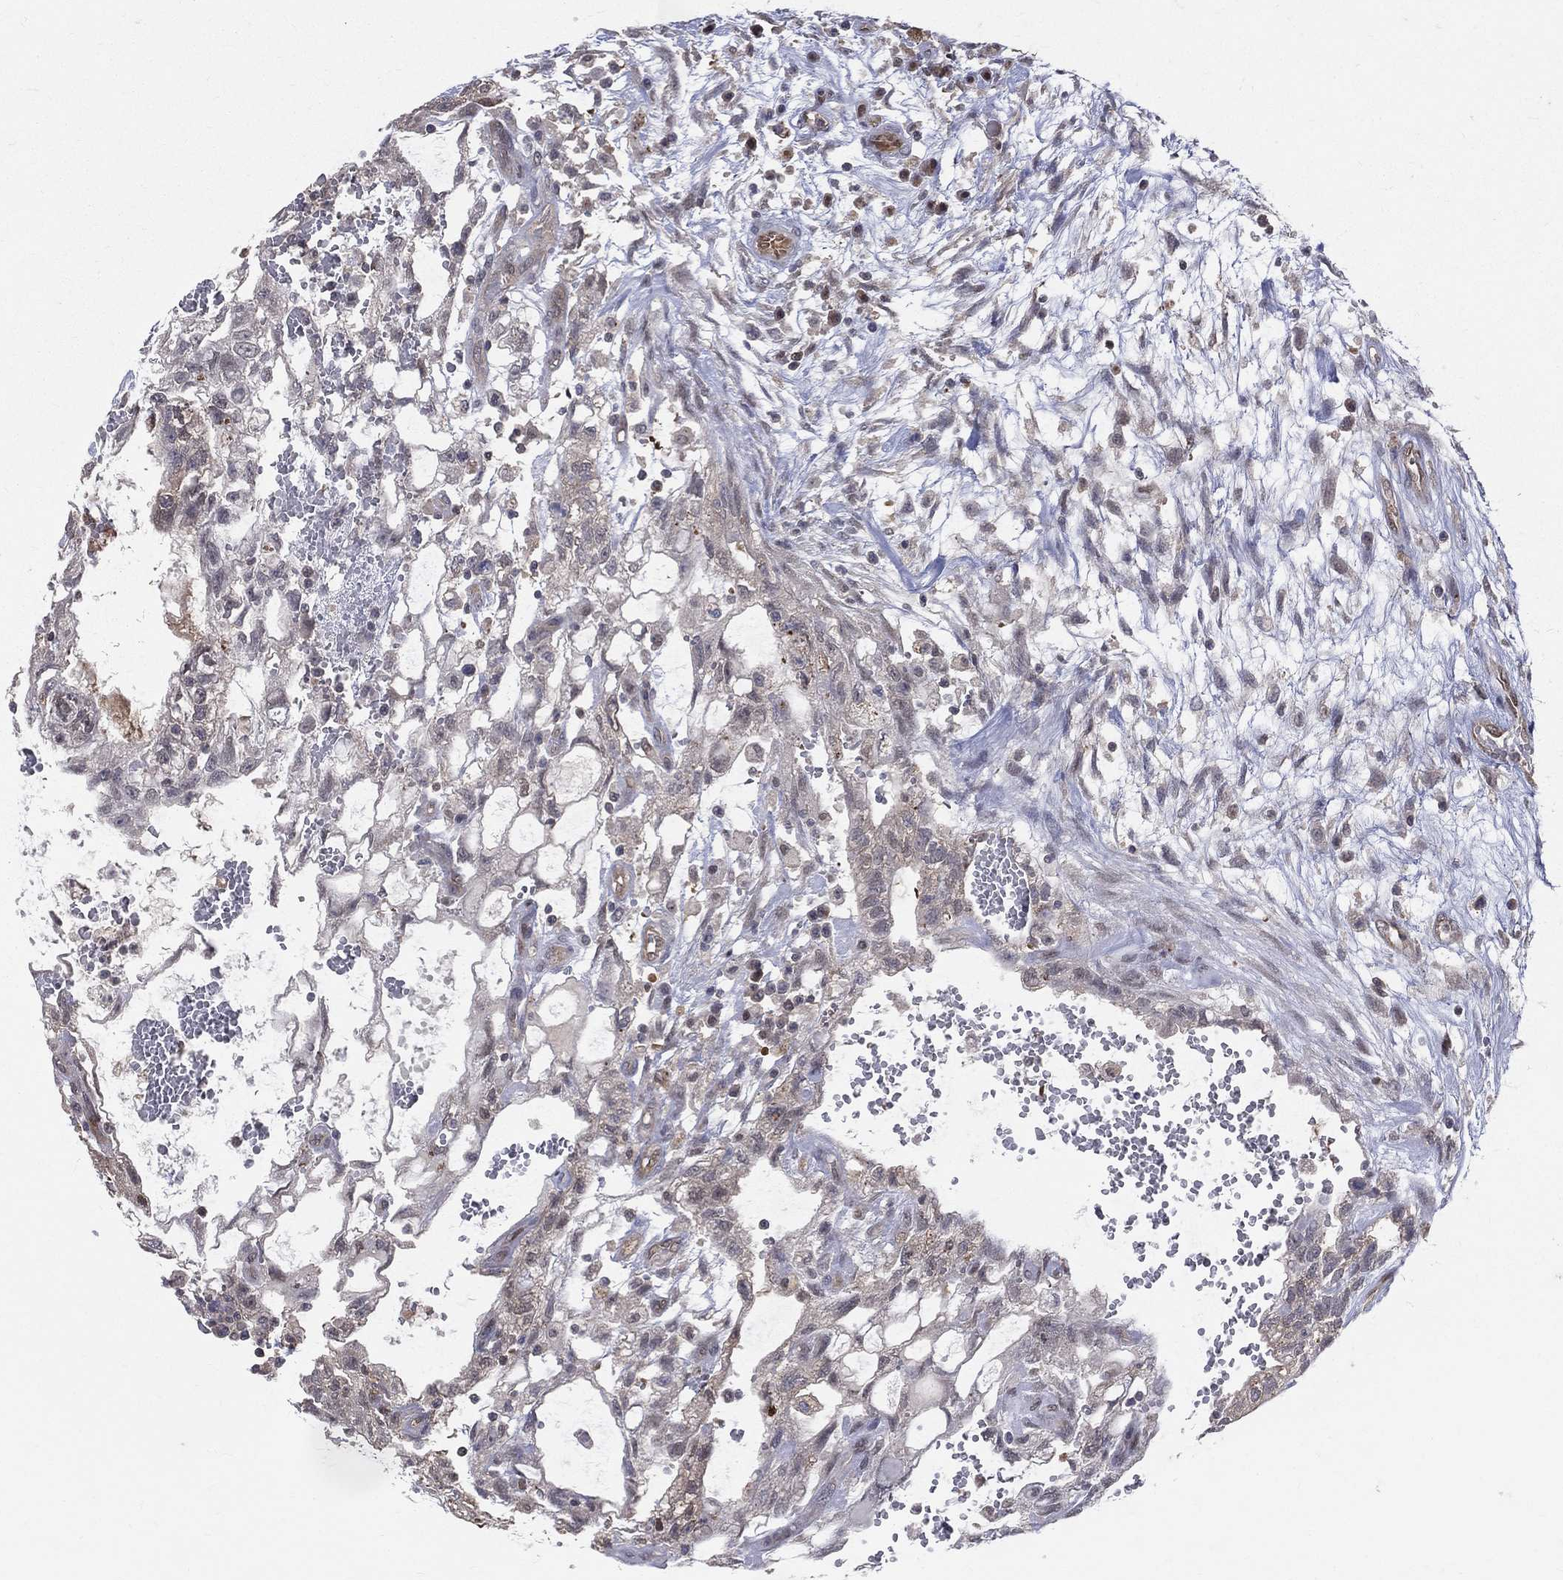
{"staining": {"intensity": "negative", "quantity": "none", "location": "none"}, "tissue": "testis cancer", "cell_type": "Tumor cells", "image_type": "cancer", "snomed": [{"axis": "morphology", "description": "Normal tissue, NOS"}, {"axis": "morphology", "description": "Carcinoma, Embryonal, NOS"}, {"axis": "topography", "description": "Testis"}, {"axis": "topography", "description": "Epididymis"}], "caption": "The photomicrograph reveals no significant expression in tumor cells of testis cancer (embryonal carcinoma). Nuclei are stained in blue.", "gene": "GMPR2", "patient": {"sex": "male", "age": 32}}